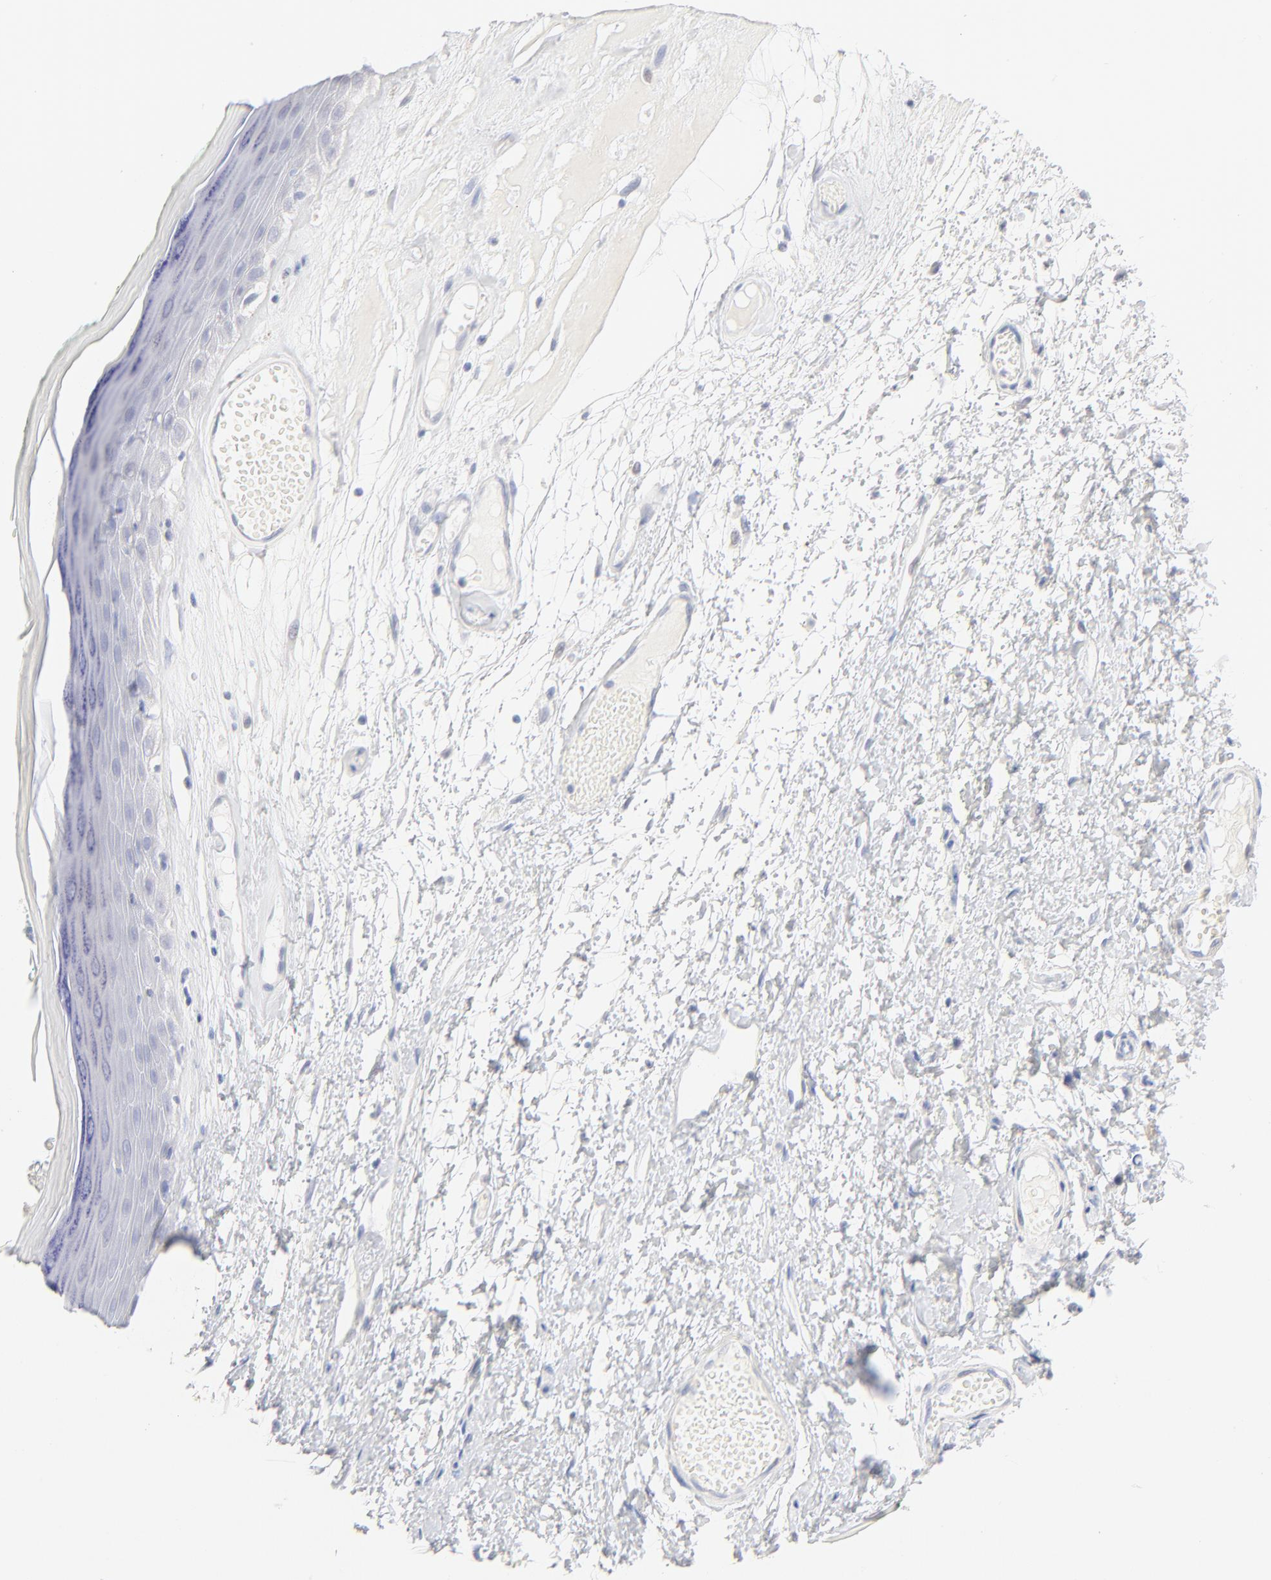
{"staining": {"intensity": "negative", "quantity": "none", "location": "none"}, "tissue": "skin", "cell_type": "Epidermal cells", "image_type": "normal", "snomed": [{"axis": "morphology", "description": "Normal tissue, NOS"}, {"axis": "morphology", "description": "Inflammation, NOS"}, {"axis": "topography", "description": "Vulva"}], "caption": "The immunohistochemistry histopathology image has no significant expression in epidermal cells of skin.", "gene": "ONECUT1", "patient": {"sex": "female", "age": 84}}